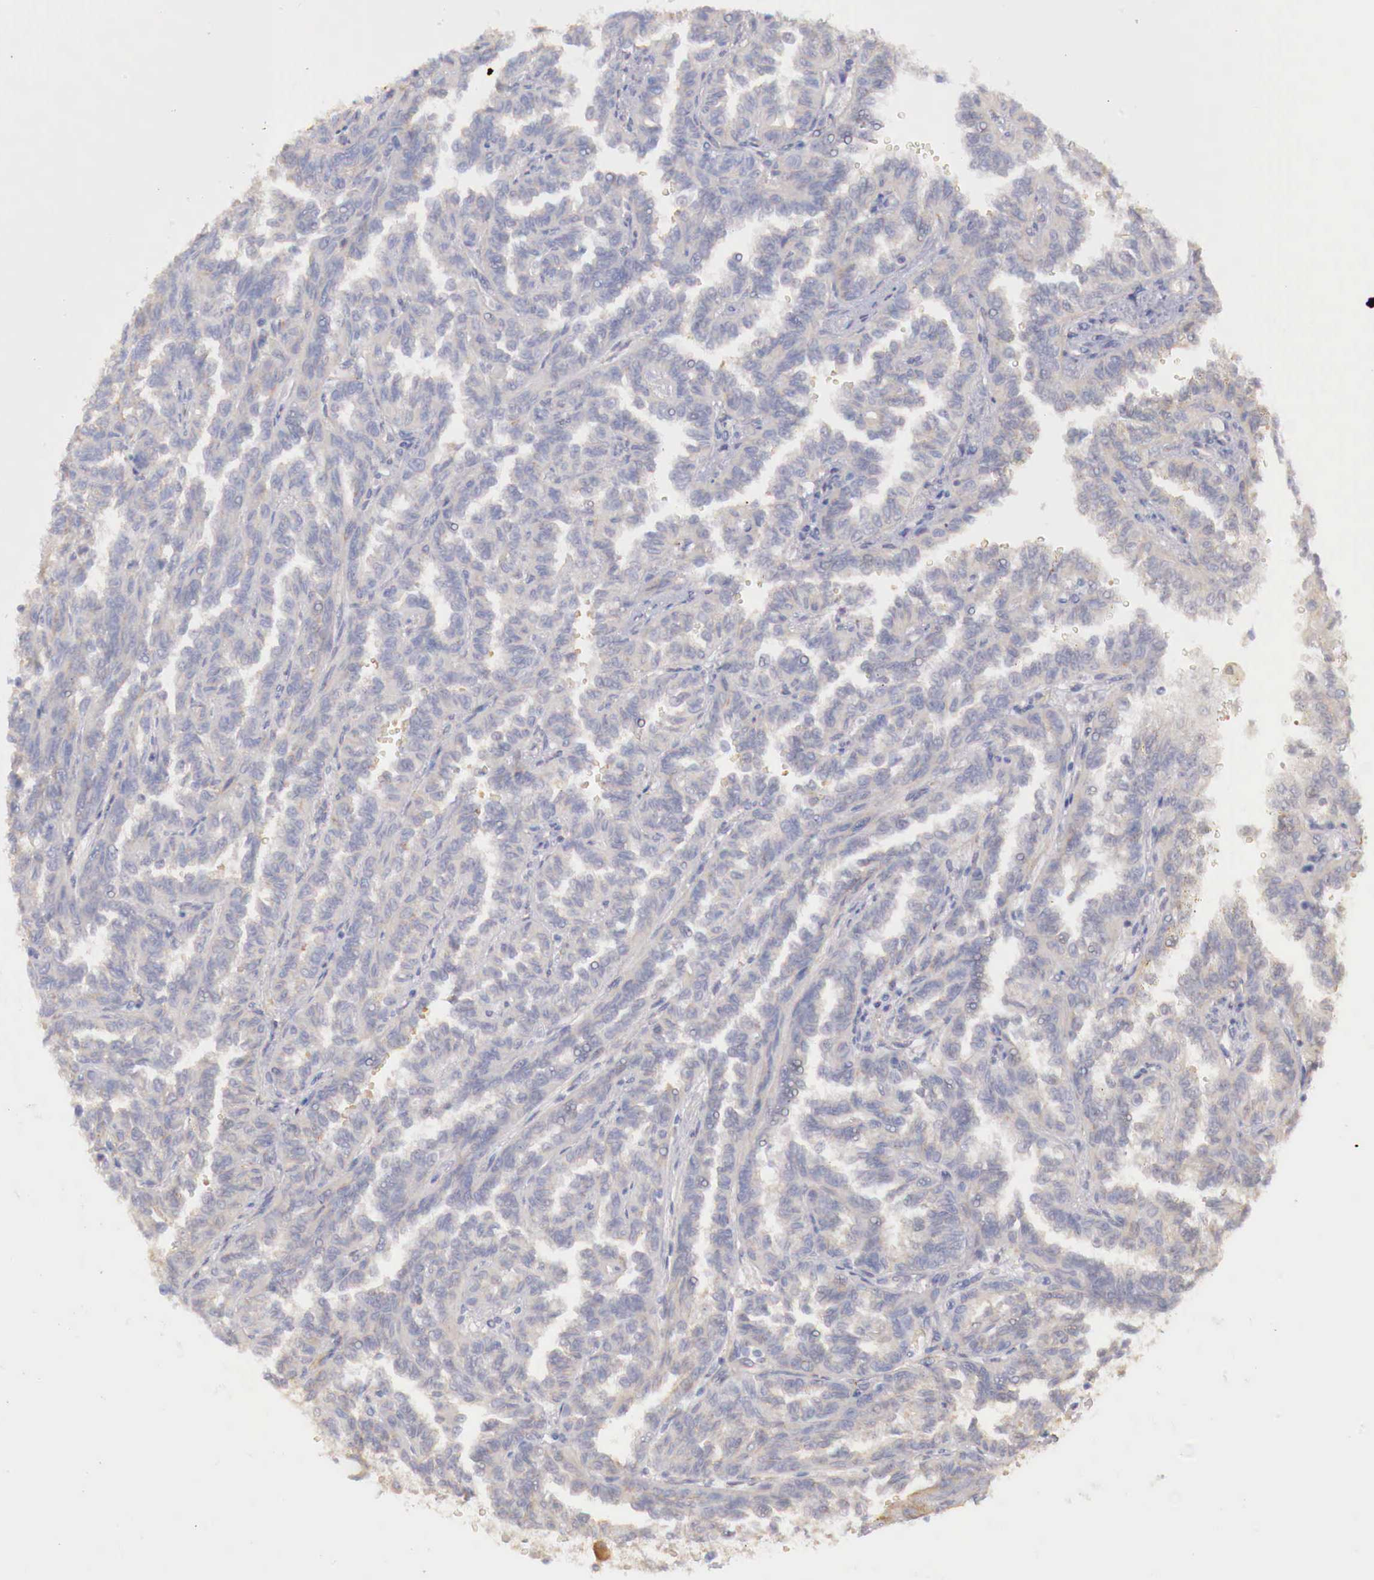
{"staining": {"intensity": "negative", "quantity": "none", "location": "none"}, "tissue": "renal cancer", "cell_type": "Tumor cells", "image_type": "cancer", "snomed": [{"axis": "morphology", "description": "Inflammation, NOS"}, {"axis": "morphology", "description": "Adenocarcinoma, NOS"}, {"axis": "topography", "description": "Kidney"}], "caption": "A histopathology image of renal cancer stained for a protein reveals no brown staining in tumor cells.", "gene": "KLHDC7B", "patient": {"sex": "male", "age": 68}}